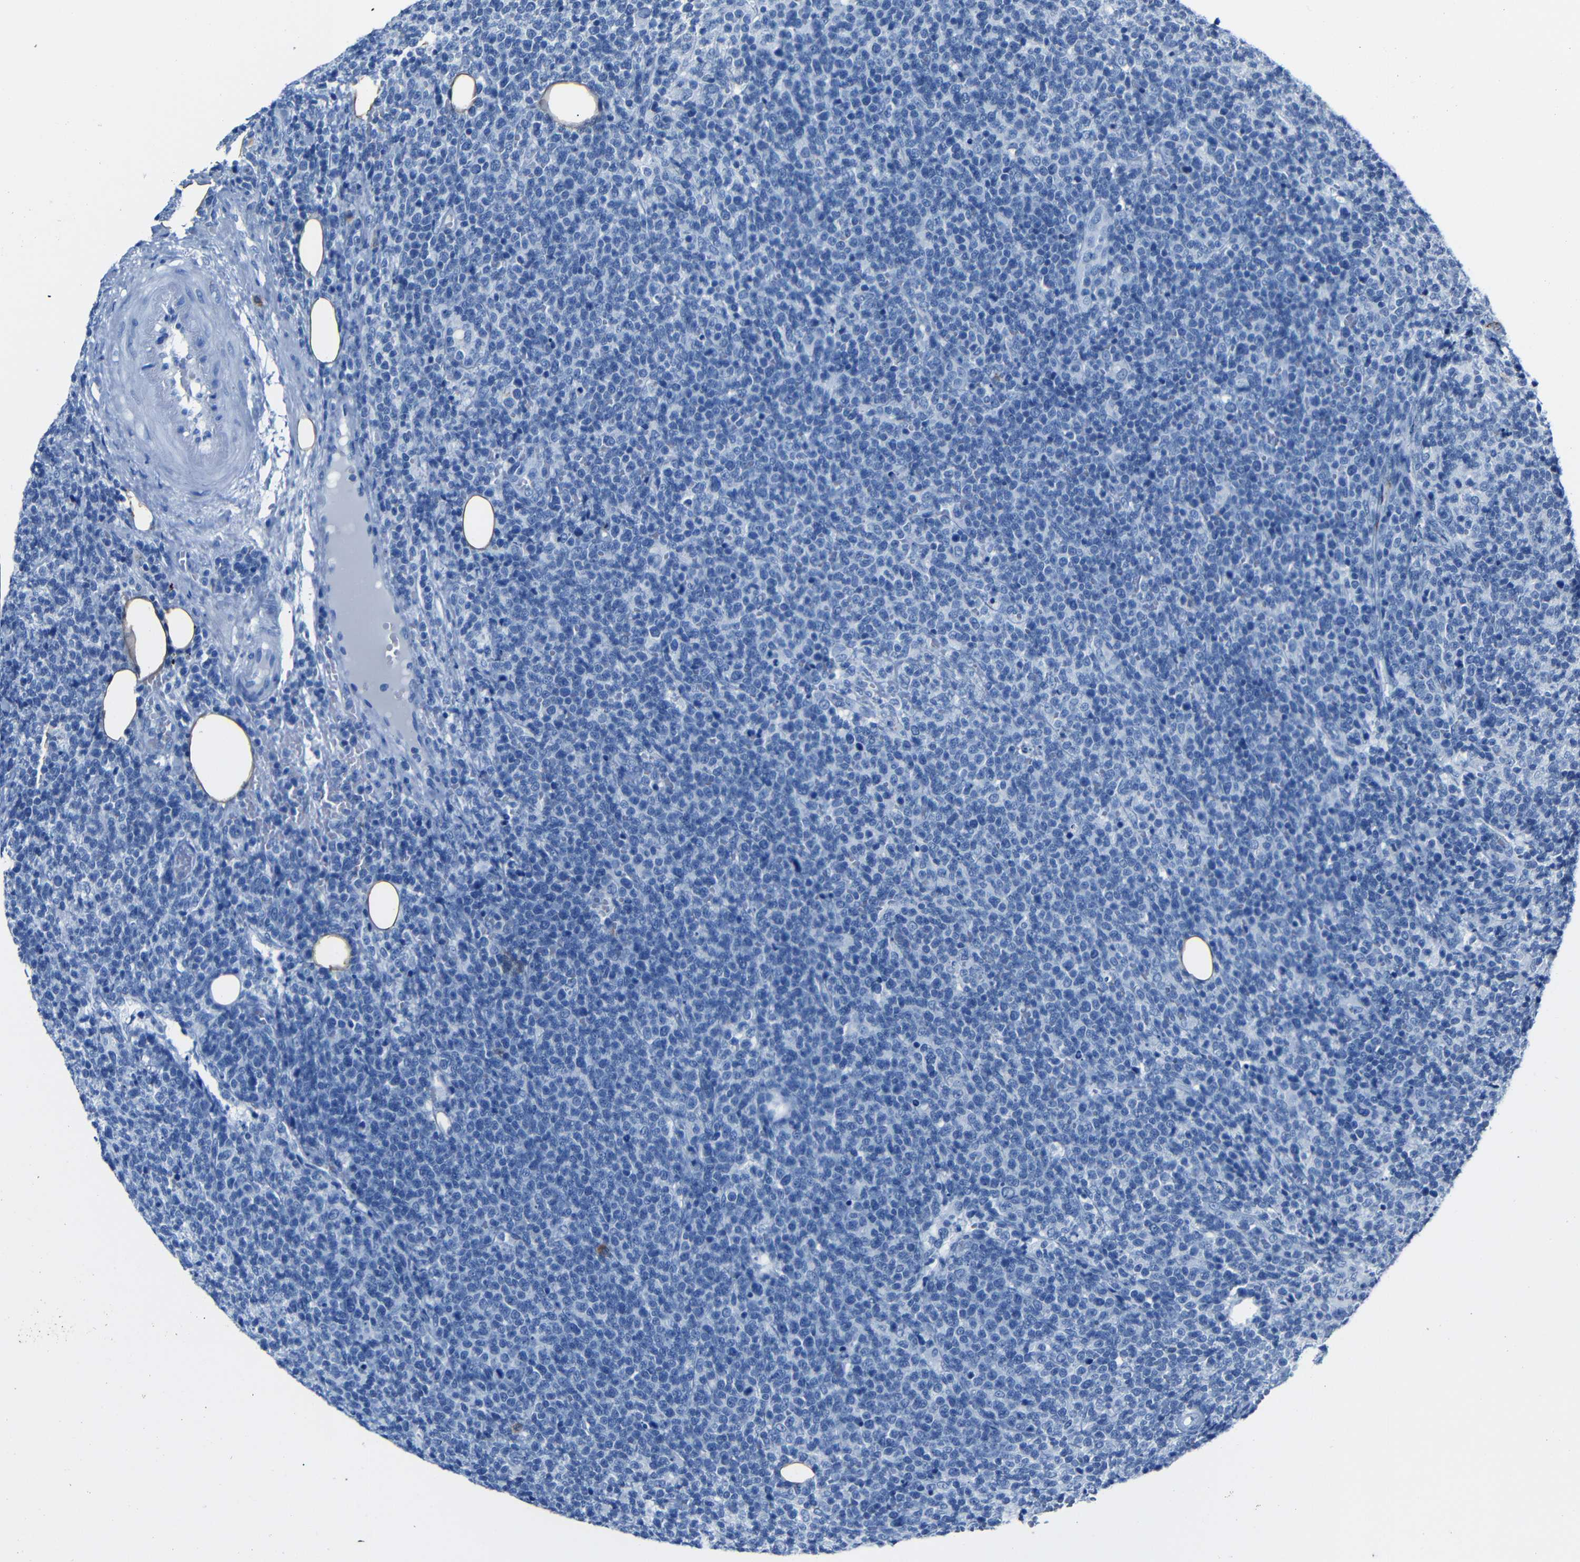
{"staining": {"intensity": "negative", "quantity": "none", "location": "none"}, "tissue": "lymphoma", "cell_type": "Tumor cells", "image_type": "cancer", "snomed": [{"axis": "morphology", "description": "Malignant lymphoma, non-Hodgkin's type, High grade"}, {"axis": "topography", "description": "Lymph node"}], "caption": "High power microscopy image of an immunohistochemistry (IHC) micrograph of high-grade malignant lymphoma, non-Hodgkin's type, revealing no significant positivity in tumor cells. The staining was performed using DAB (3,3'-diaminobenzidine) to visualize the protein expression in brown, while the nuclei were stained in blue with hematoxylin (Magnification: 20x).", "gene": "CLDN11", "patient": {"sex": "male", "age": 61}}